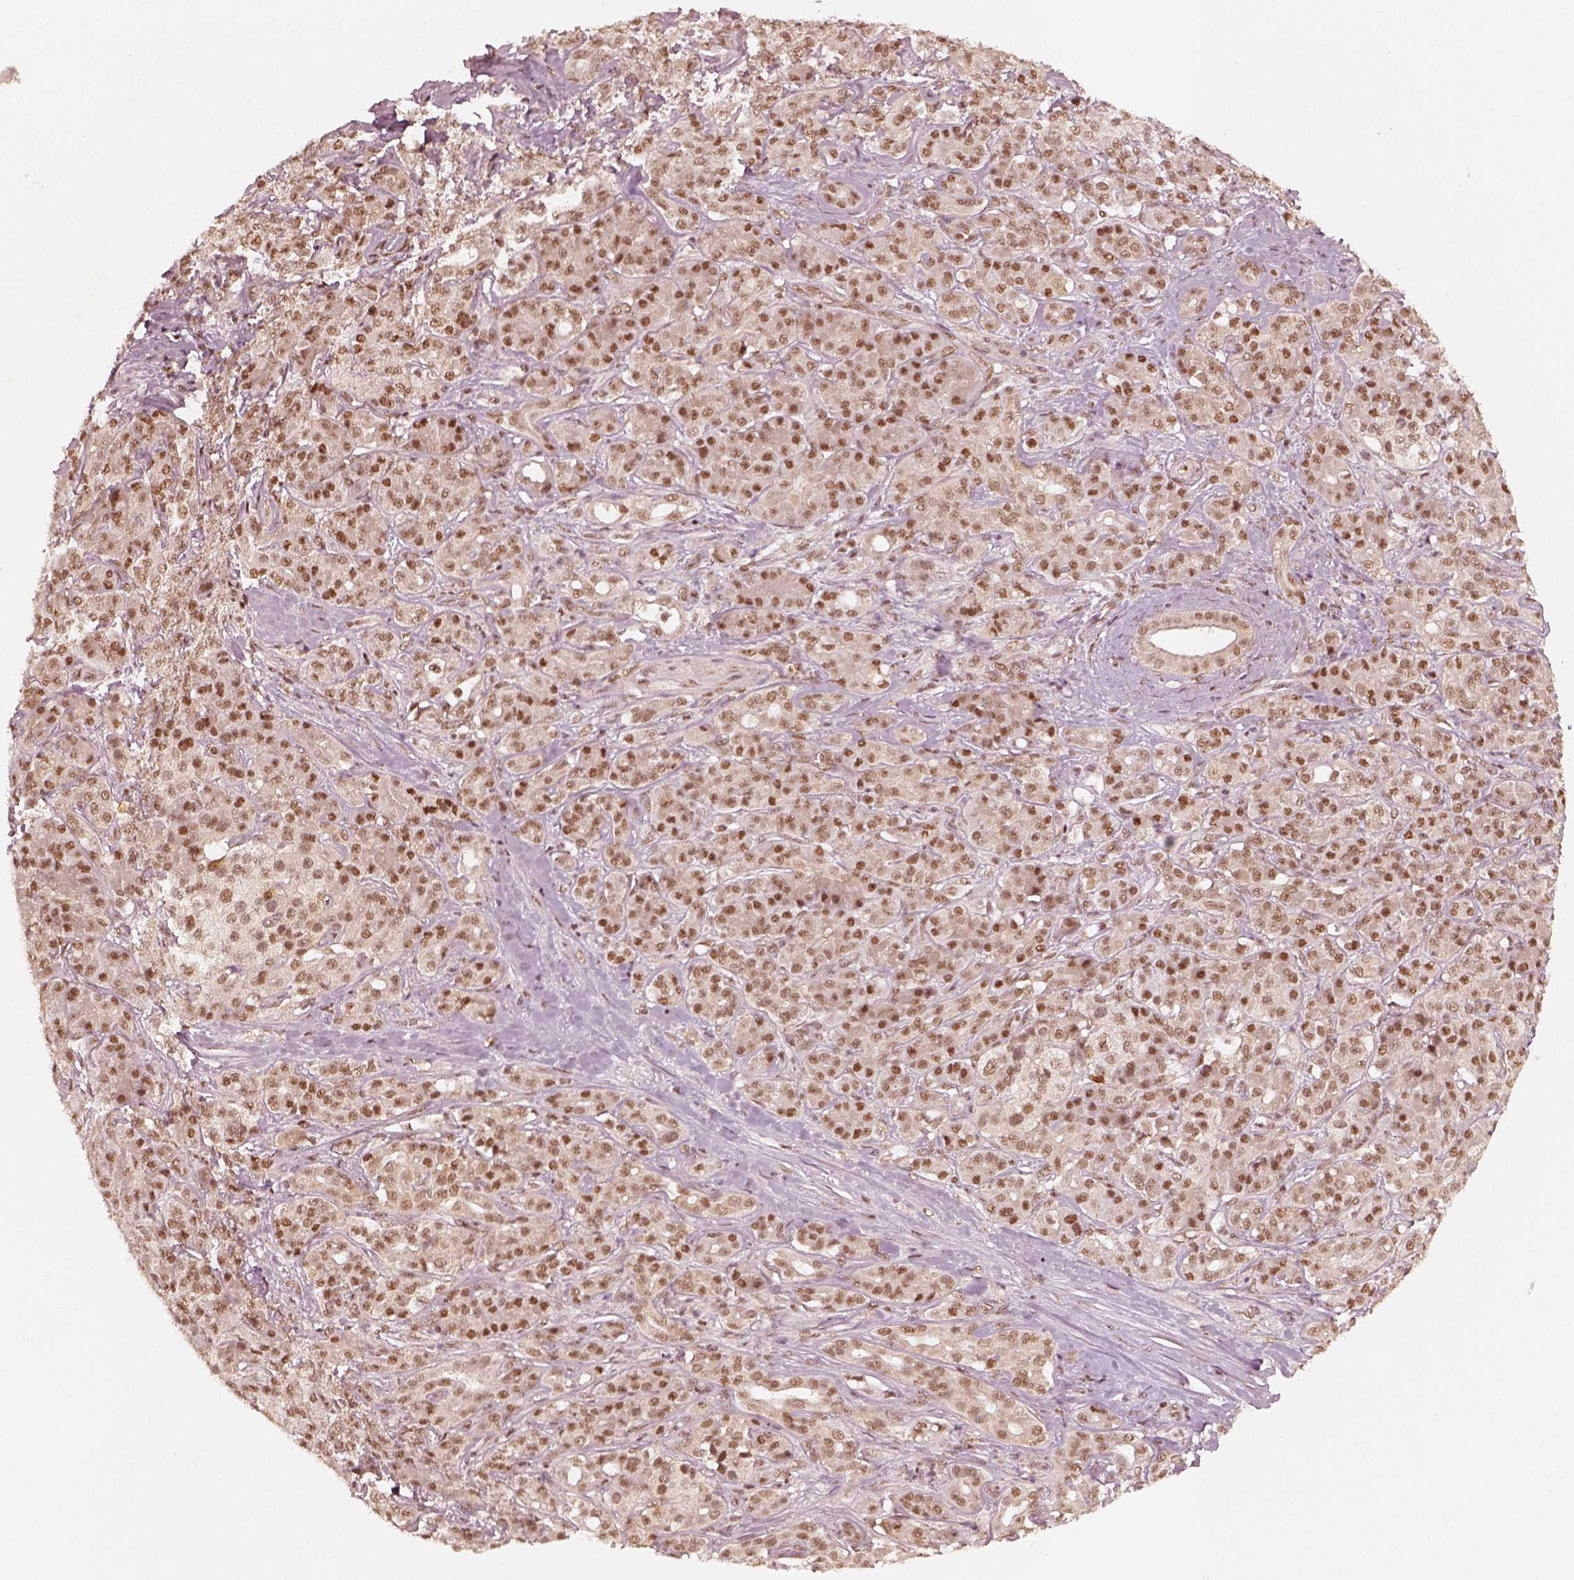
{"staining": {"intensity": "strong", "quantity": "<25%", "location": "nuclear"}, "tissue": "pancreatic cancer", "cell_type": "Tumor cells", "image_type": "cancer", "snomed": [{"axis": "morphology", "description": "Normal tissue, NOS"}, {"axis": "morphology", "description": "Inflammation, NOS"}, {"axis": "morphology", "description": "Adenocarcinoma, NOS"}, {"axis": "topography", "description": "Pancreas"}], "caption": "Immunohistochemical staining of pancreatic cancer (adenocarcinoma) exhibits medium levels of strong nuclear expression in about <25% of tumor cells.", "gene": "GMEB2", "patient": {"sex": "male", "age": 57}}